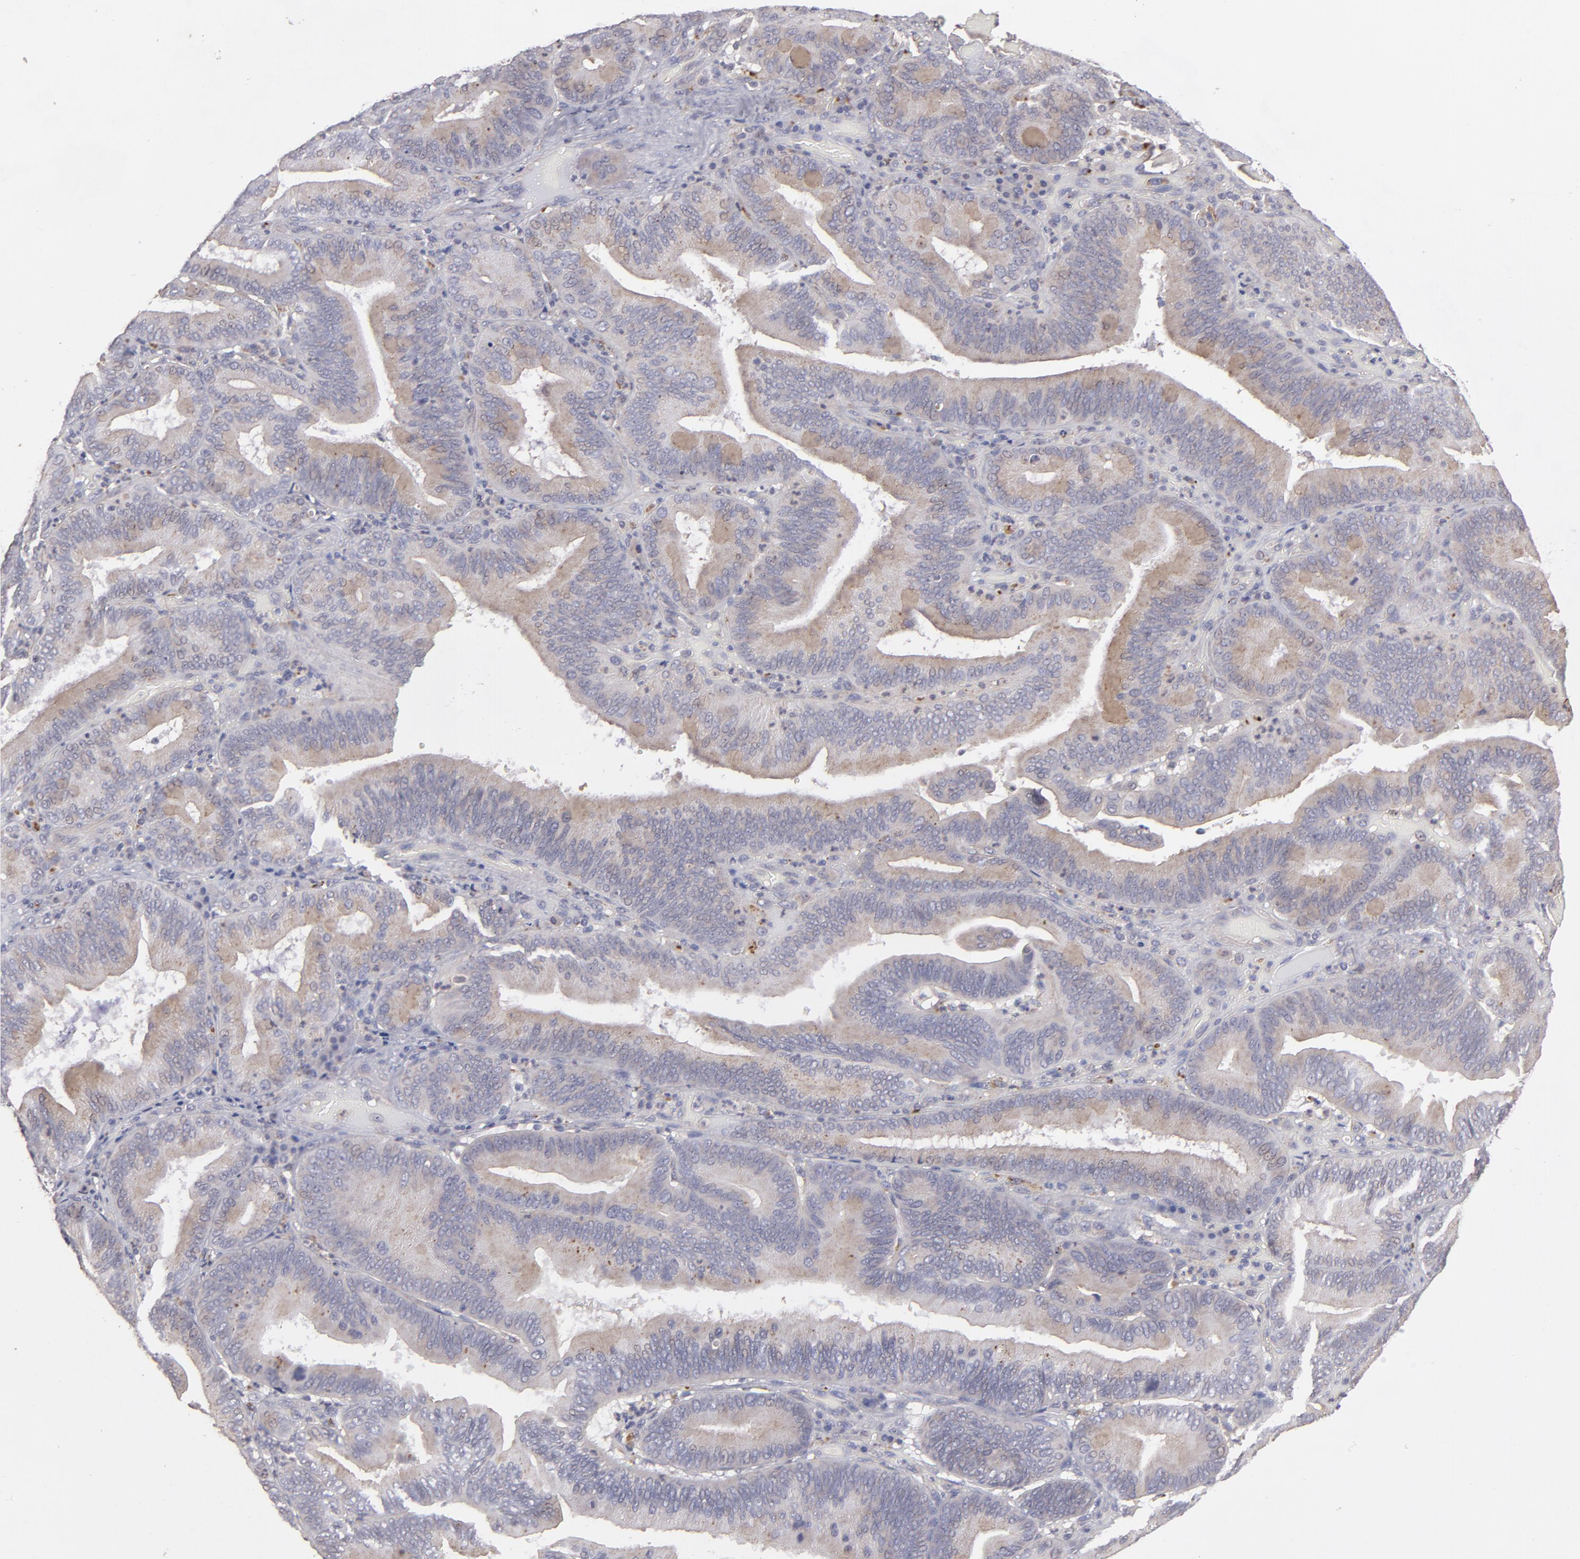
{"staining": {"intensity": "weak", "quantity": ">75%", "location": "cytoplasmic/membranous"}, "tissue": "pancreatic cancer", "cell_type": "Tumor cells", "image_type": "cancer", "snomed": [{"axis": "morphology", "description": "Adenocarcinoma, NOS"}, {"axis": "topography", "description": "Pancreas"}], "caption": "Protein expression analysis of pancreatic adenocarcinoma displays weak cytoplasmic/membranous positivity in approximately >75% of tumor cells.", "gene": "CTSO", "patient": {"sex": "male", "age": 82}}